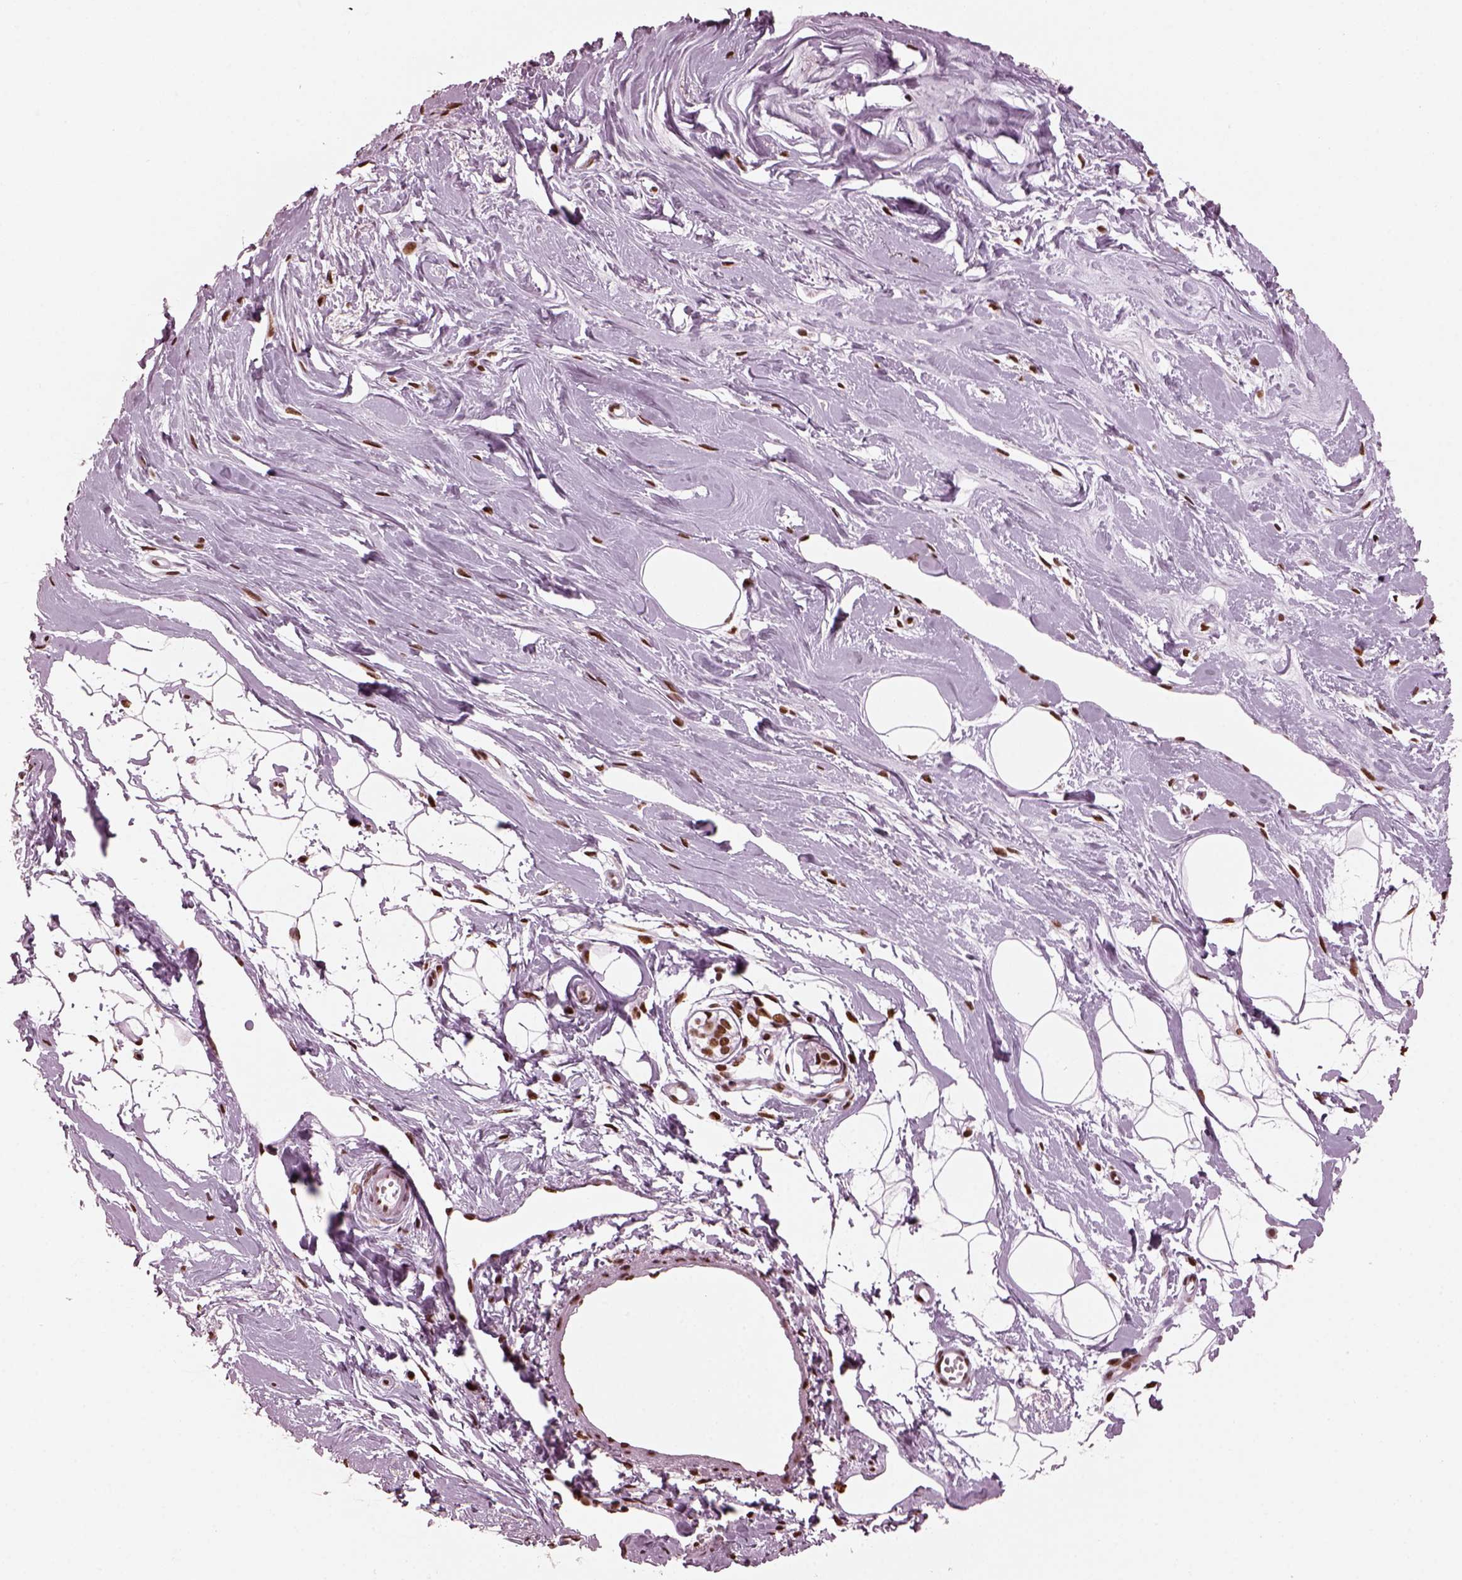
{"staining": {"intensity": "strong", "quantity": ">75%", "location": "nuclear"}, "tissue": "breast", "cell_type": "Adipocytes", "image_type": "normal", "snomed": [{"axis": "morphology", "description": "Normal tissue, NOS"}, {"axis": "topography", "description": "Breast"}], "caption": "This image exhibits immunohistochemistry (IHC) staining of benign human breast, with high strong nuclear staining in about >75% of adipocytes.", "gene": "CBFA2T3", "patient": {"sex": "female", "age": 49}}